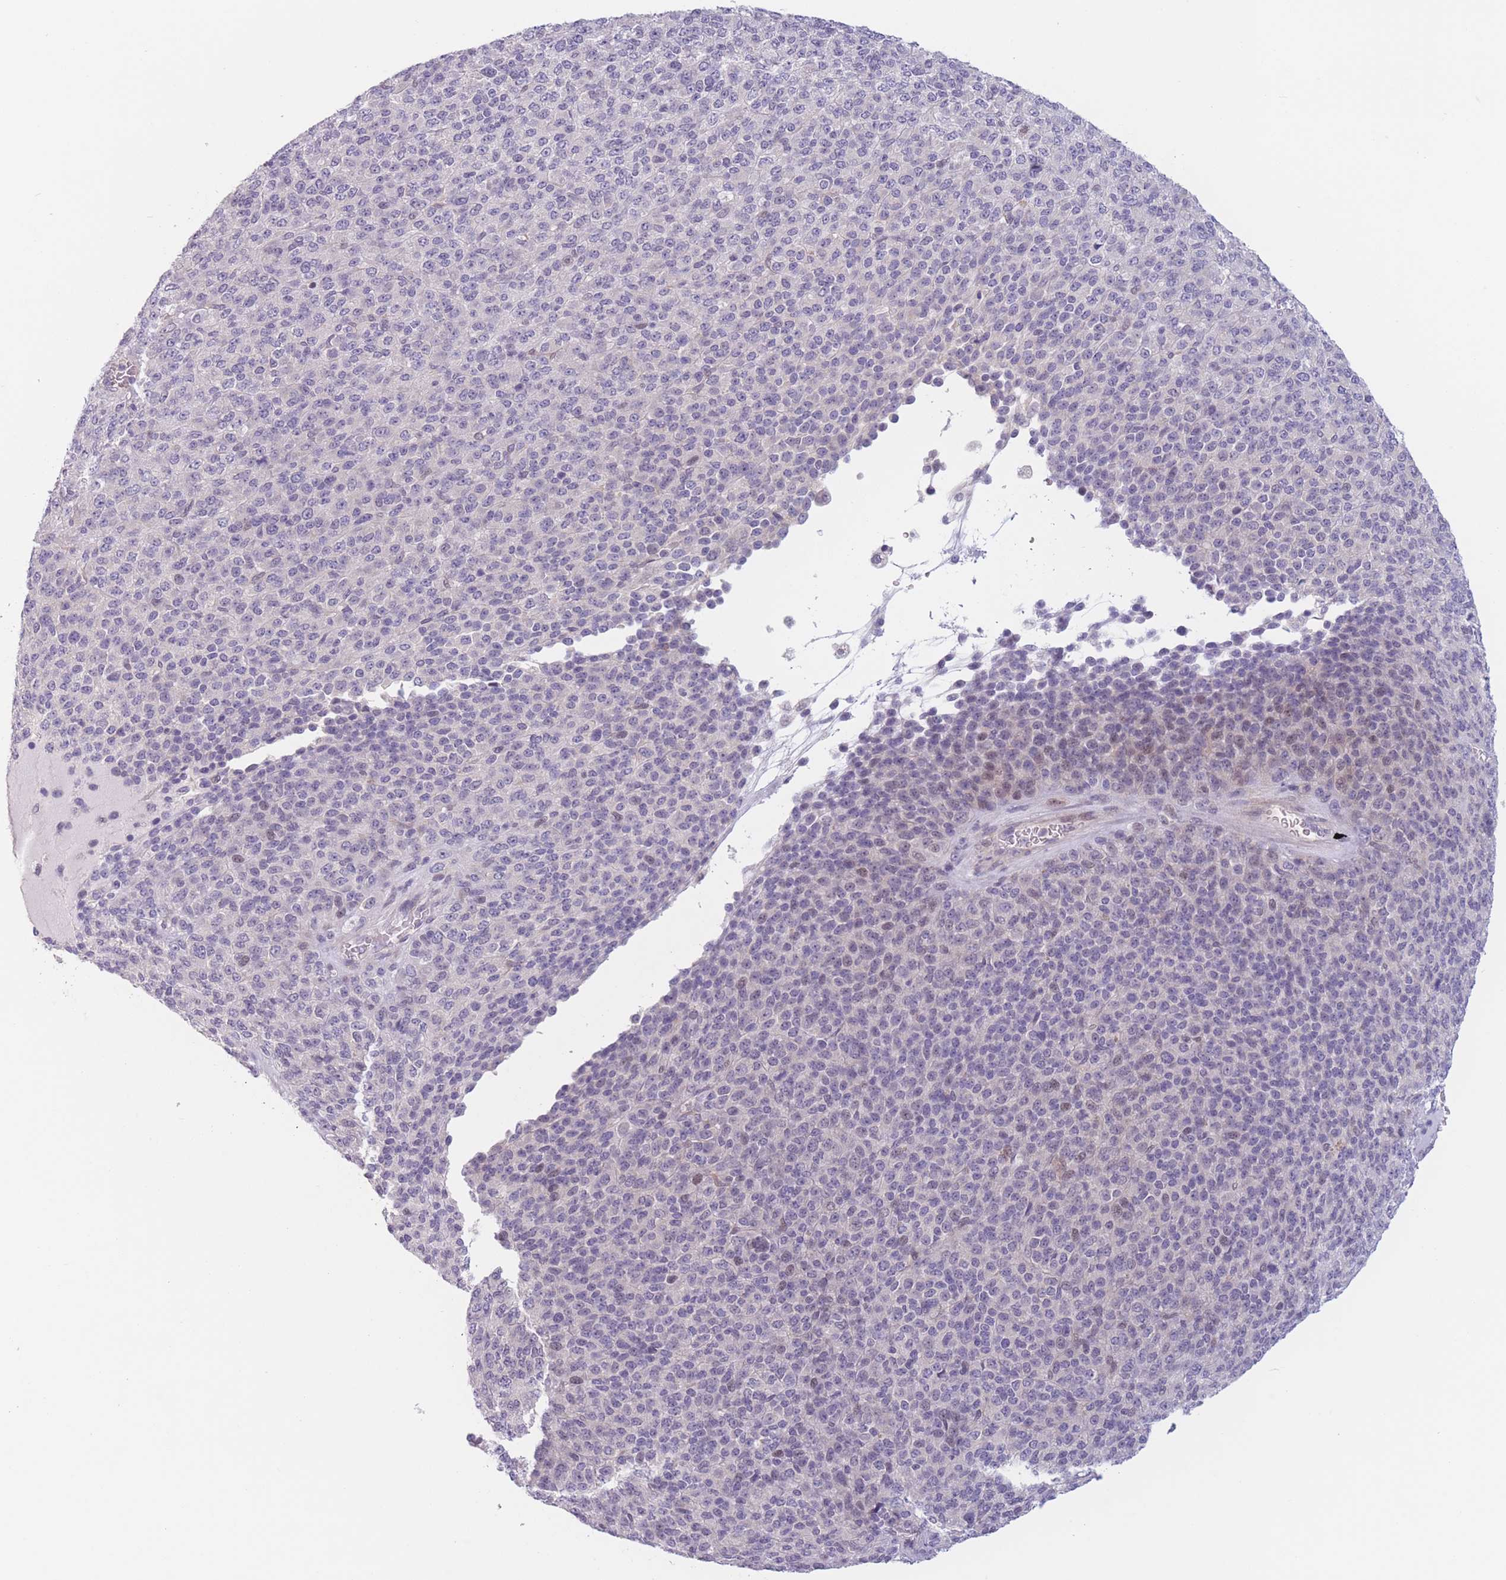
{"staining": {"intensity": "negative", "quantity": "none", "location": "none"}, "tissue": "melanoma", "cell_type": "Tumor cells", "image_type": "cancer", "snomed": [{"axis": "morphology", "description": "Malignant melanoma, Metastatic site"}, {"axis": "topography", "description": "Brain"}], "caption": "Tumor cells show no significant positivity in melanoma.", "gene": "ZNF439", "patient": {"sex": "female", "age": 56}}